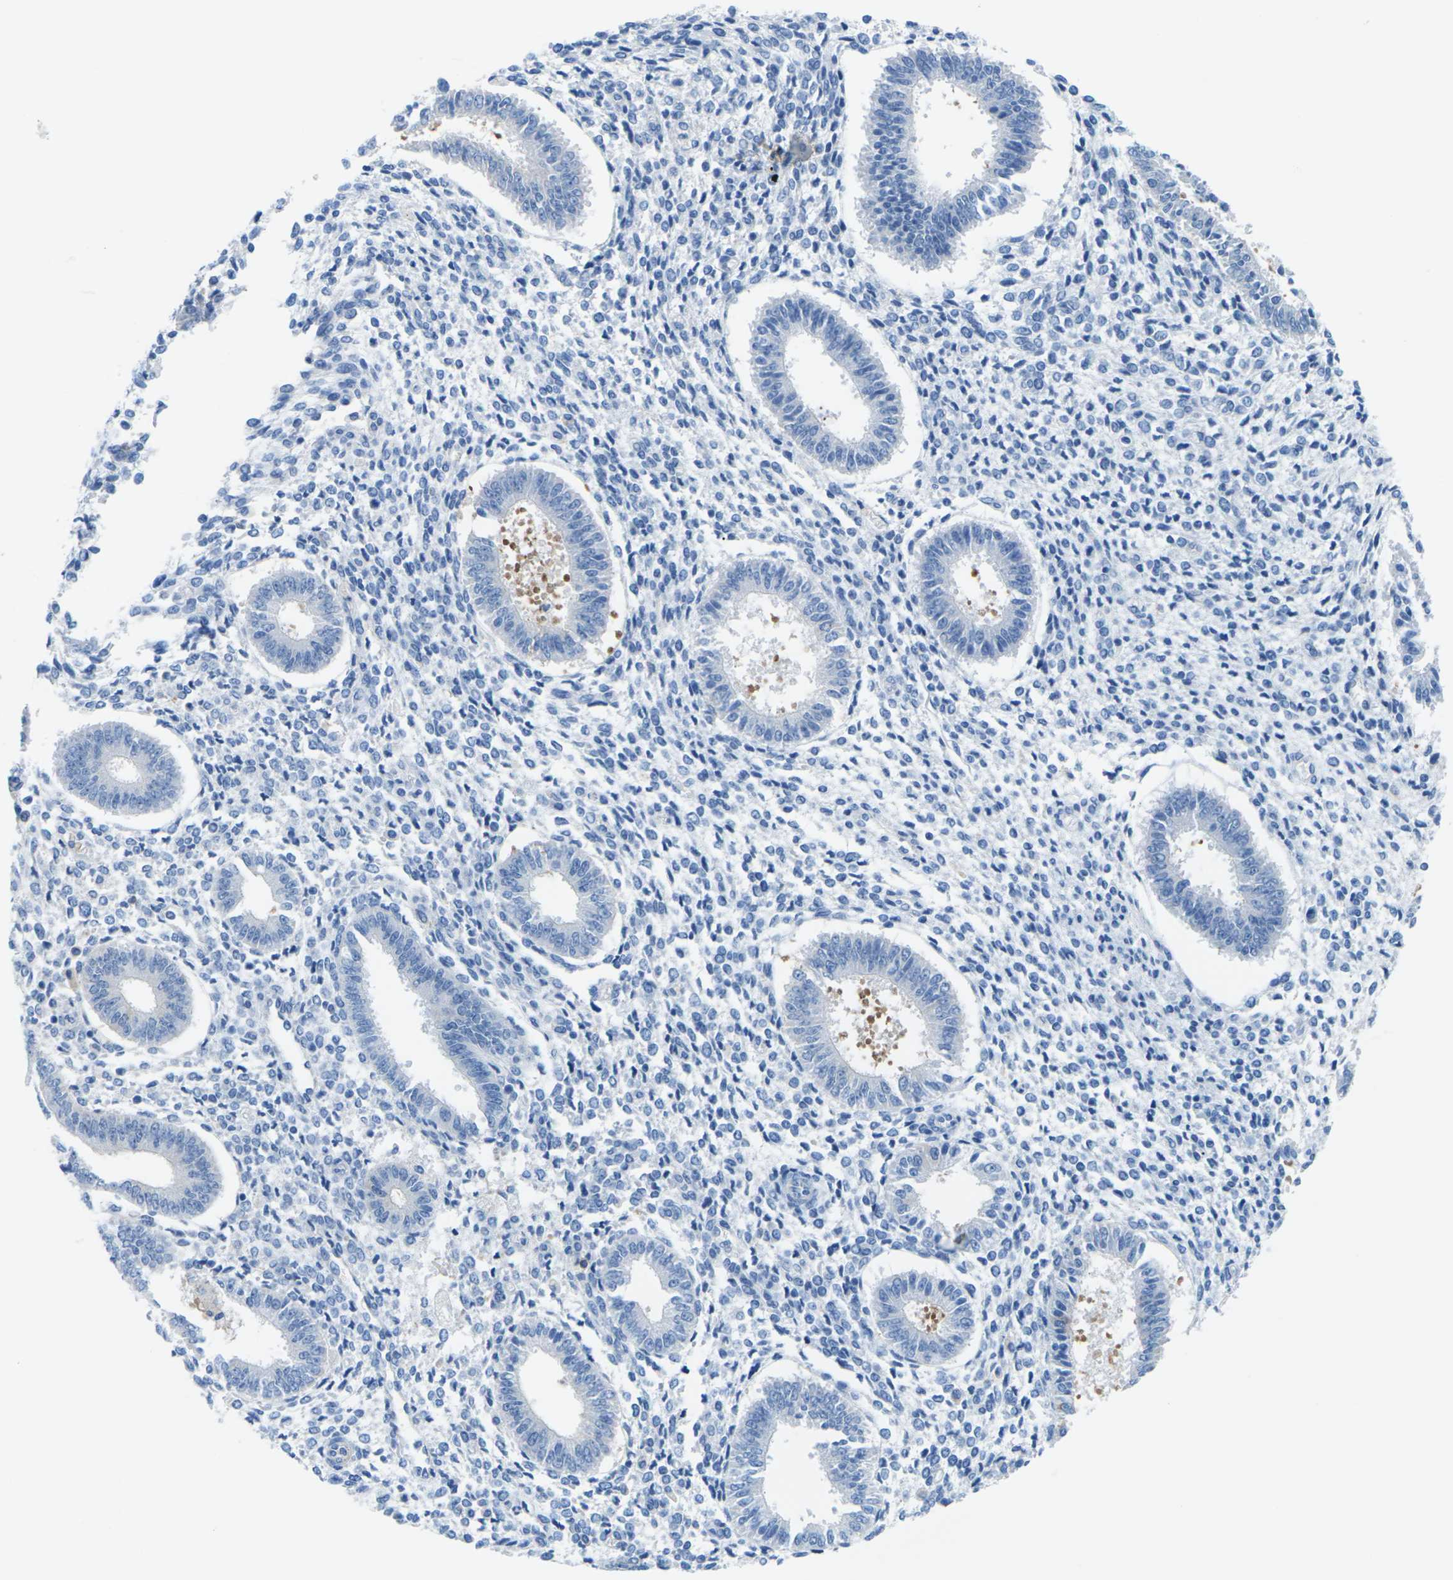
{"staining": {"intensity": "negative", "quantity": "none", "location": "none"}, "tissue": "endometrium", "cell_type": "Cells in endometrial stroma", "image_type": "normal", "snomed": [{"axis": "morphology", "description": "Normal tissue, NOS"}, {"axis": "topography", "description": "Endometrium"}], "caption": "Immunohistochemistry micrograph of benign endometrium: human endometrium stained with DAB demonstrates no significant protein staining in cells in endometrial stroma.", "gene": "SYNGR2", "patient": {"sex": "female", "age": 35}}